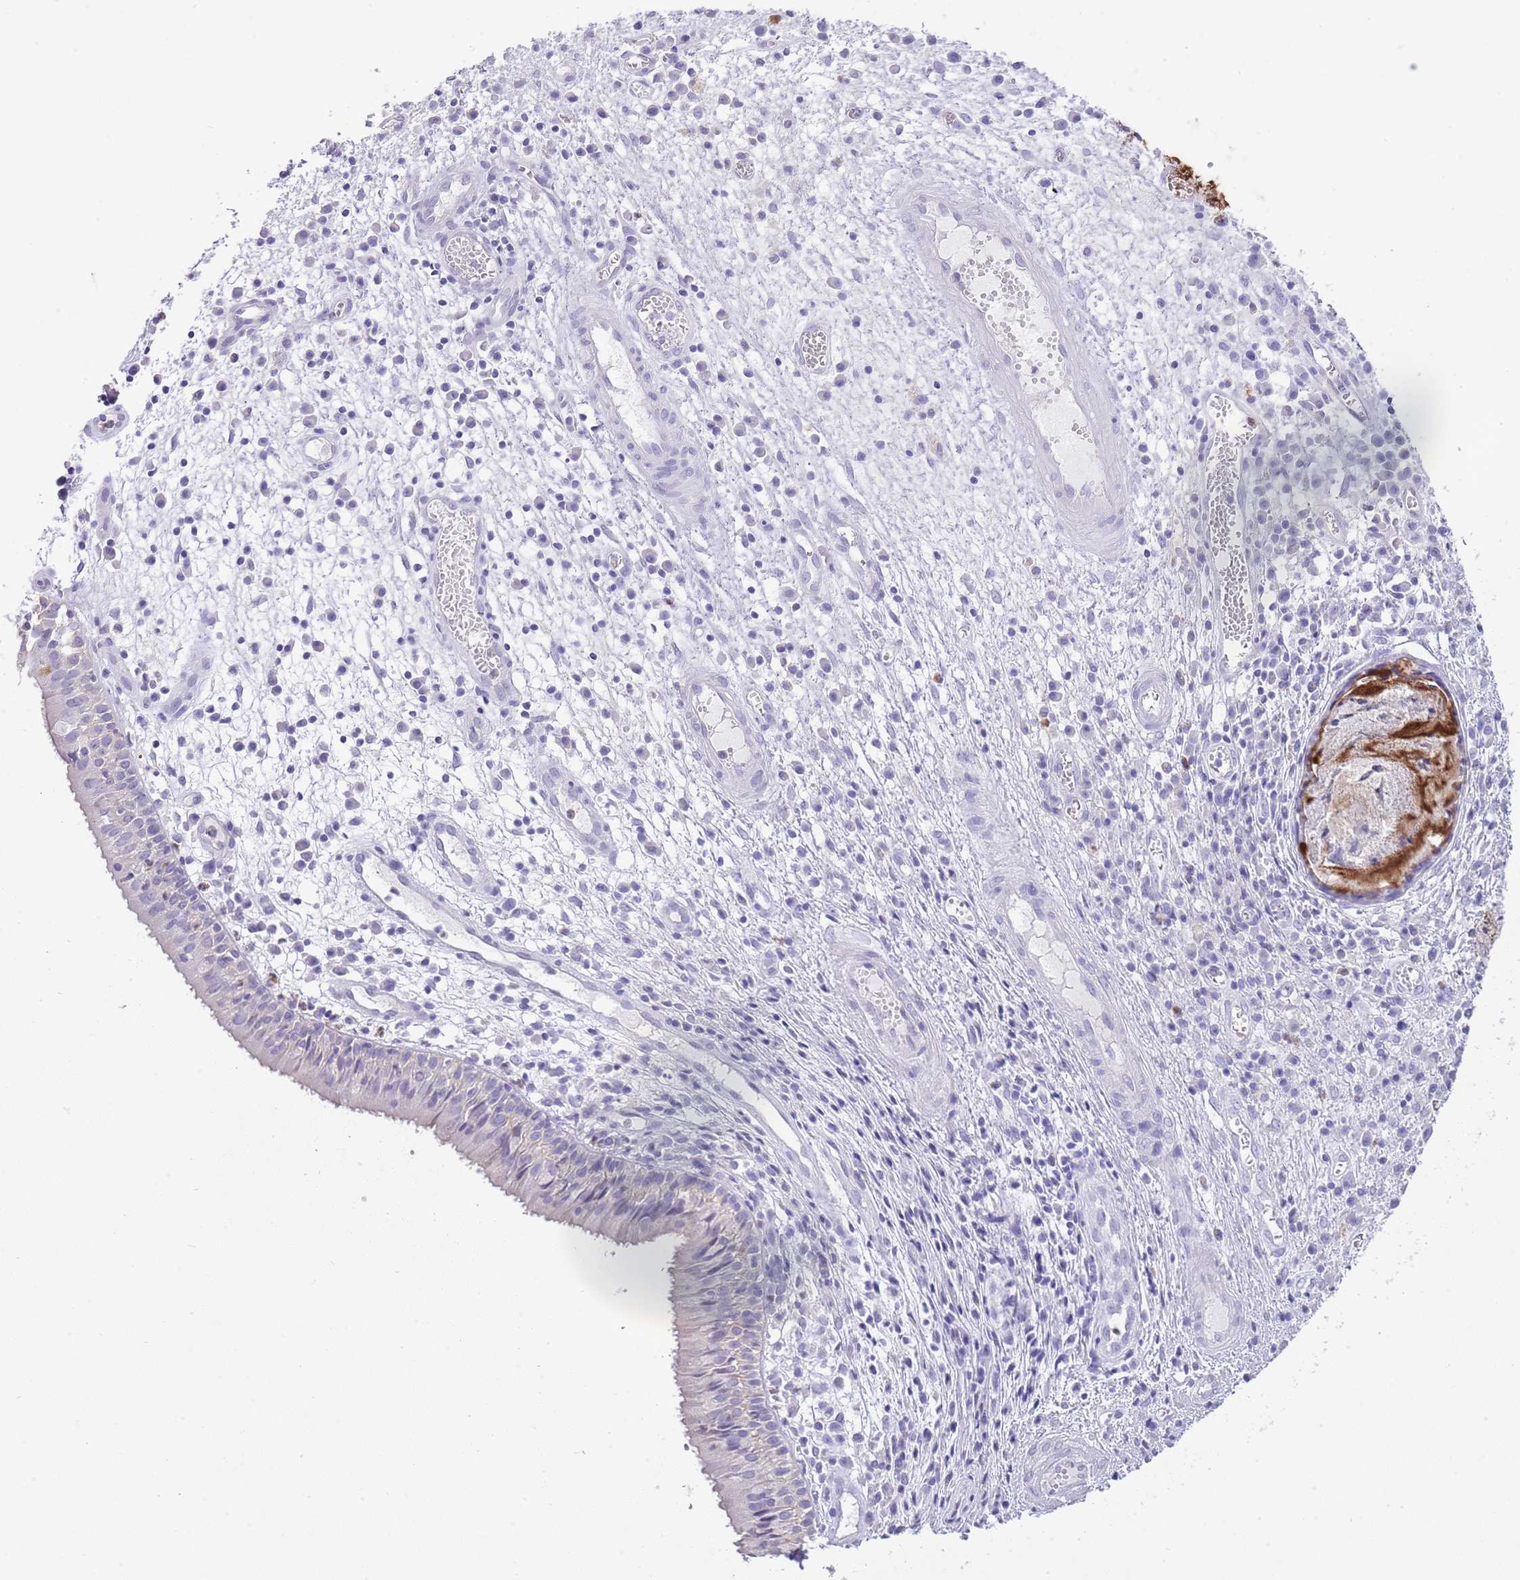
{"staining": {"intensity": "negative", "quantity": "none", "location": "none"}, "tissue": "nasopharynx", "cell_type": "Respiratory epithelial cells", "image_type": "normal", "snomed": [{"axis": "morphology", "description": "Normal tissue, NOS"}, {"axis": "topography", "description": "Nasopharynx"}], "caption": "This photomicrograph is of unremarkable nasopharynx stained with immunohistochemistry (IHC) to label a protein in brown with the nuclei are counter-stained blue. There is no expression in respiratory epithelial cells. (DAB immunohistochemistry (IHC) with hematoxylin counter stain).", "gene": "OR2Z1", "patient": {"sex": "female", "age": 63}}